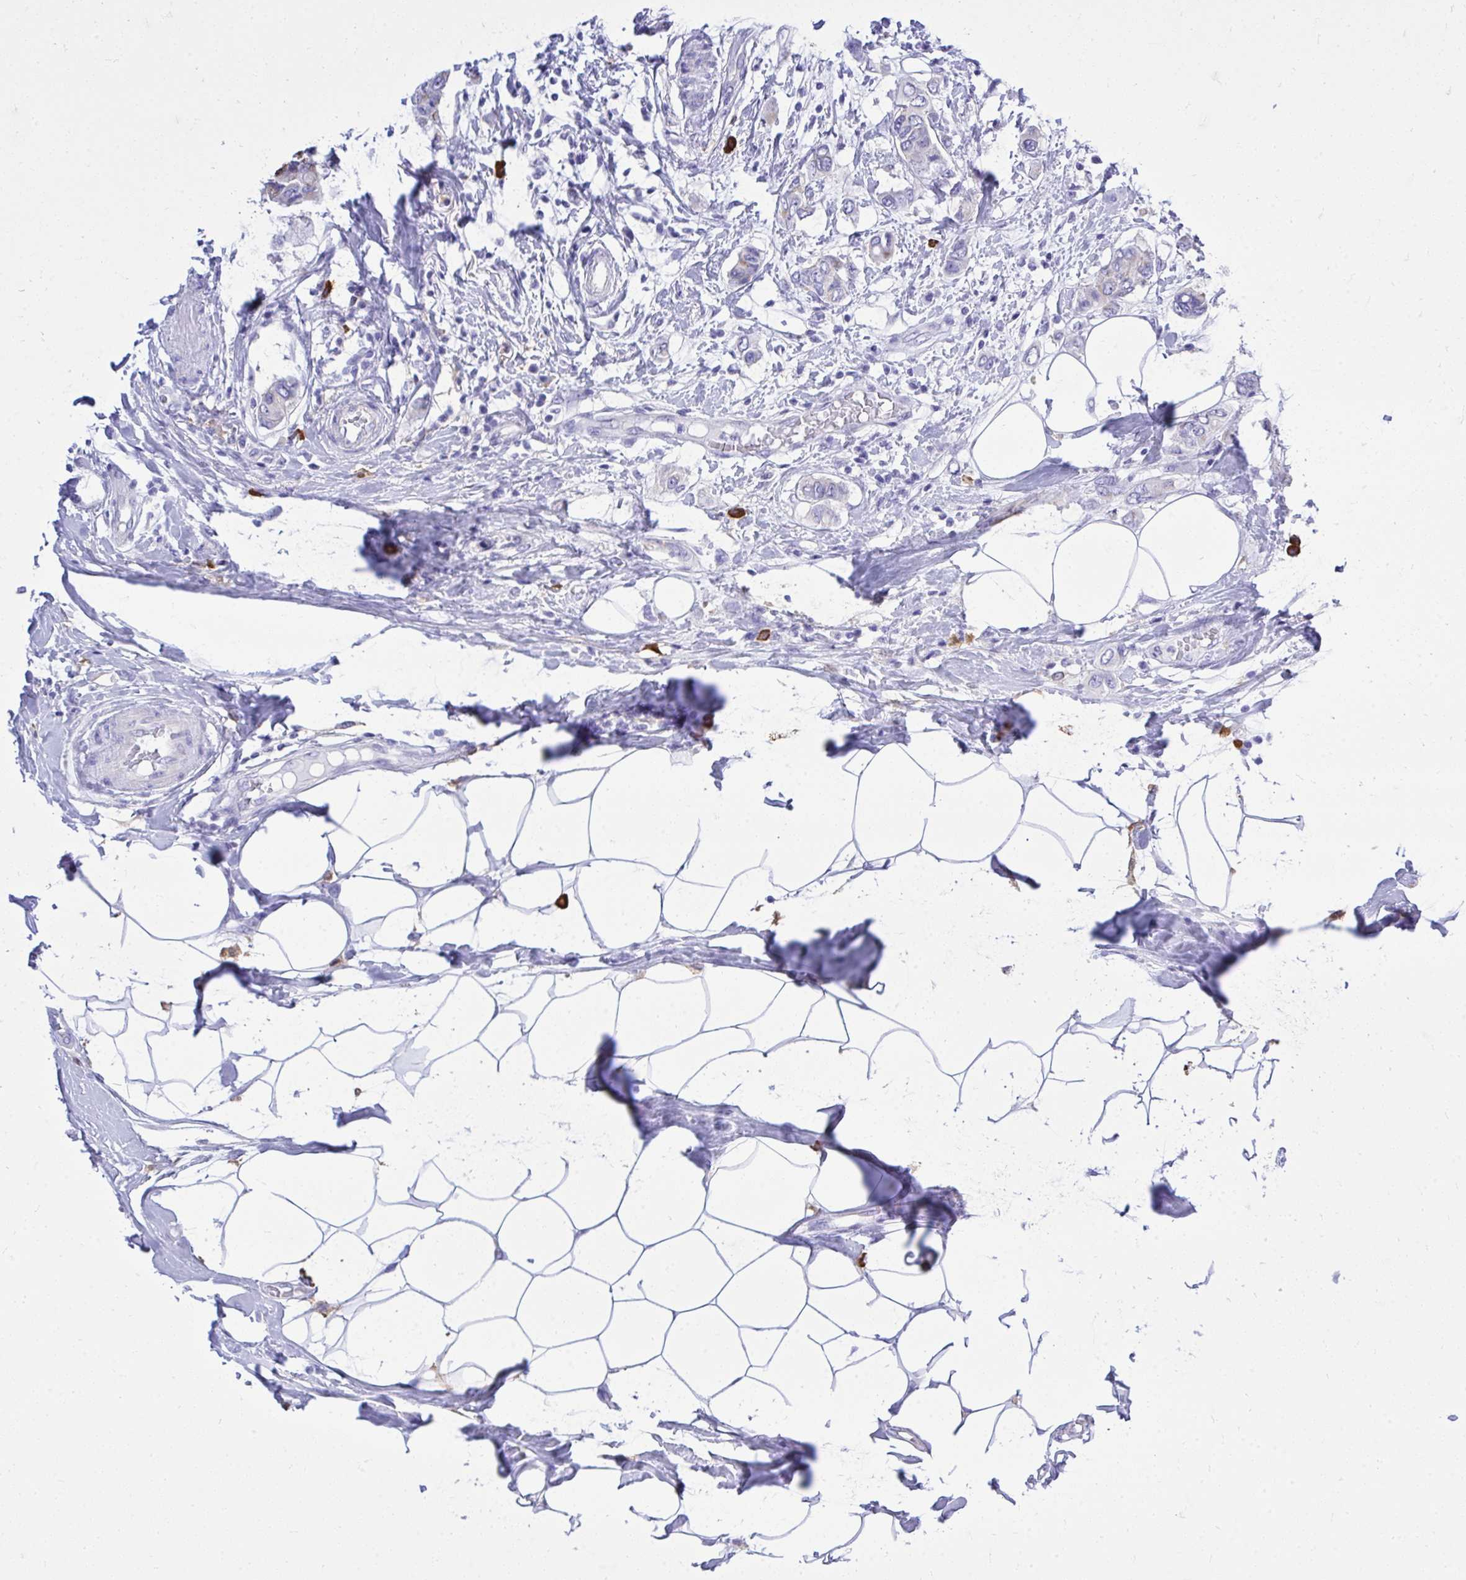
{"staining": {"intensity": "negative", "quantity": "none", "location": "none"}, "tissue": "breast cancer", "cell_type": "Tumor cells", "image_type": "cancer", "snomed": [{"axis": "morphology", "description": "Lobular carcinoma"}, {"axis": "topography", "description": "Breast"}], "caption": "The image shows no significant expression in tumor cells of breast cancer (lobular carcinoma). (Stains: DAB (3,3'-diaminobenzidine) immunohistochemistry with hematoxylin counter stain, Microscopy: brightfield microscopy at high magnification).", "gene": "PSD", "patient": {"sex": "female", "age": 51}}